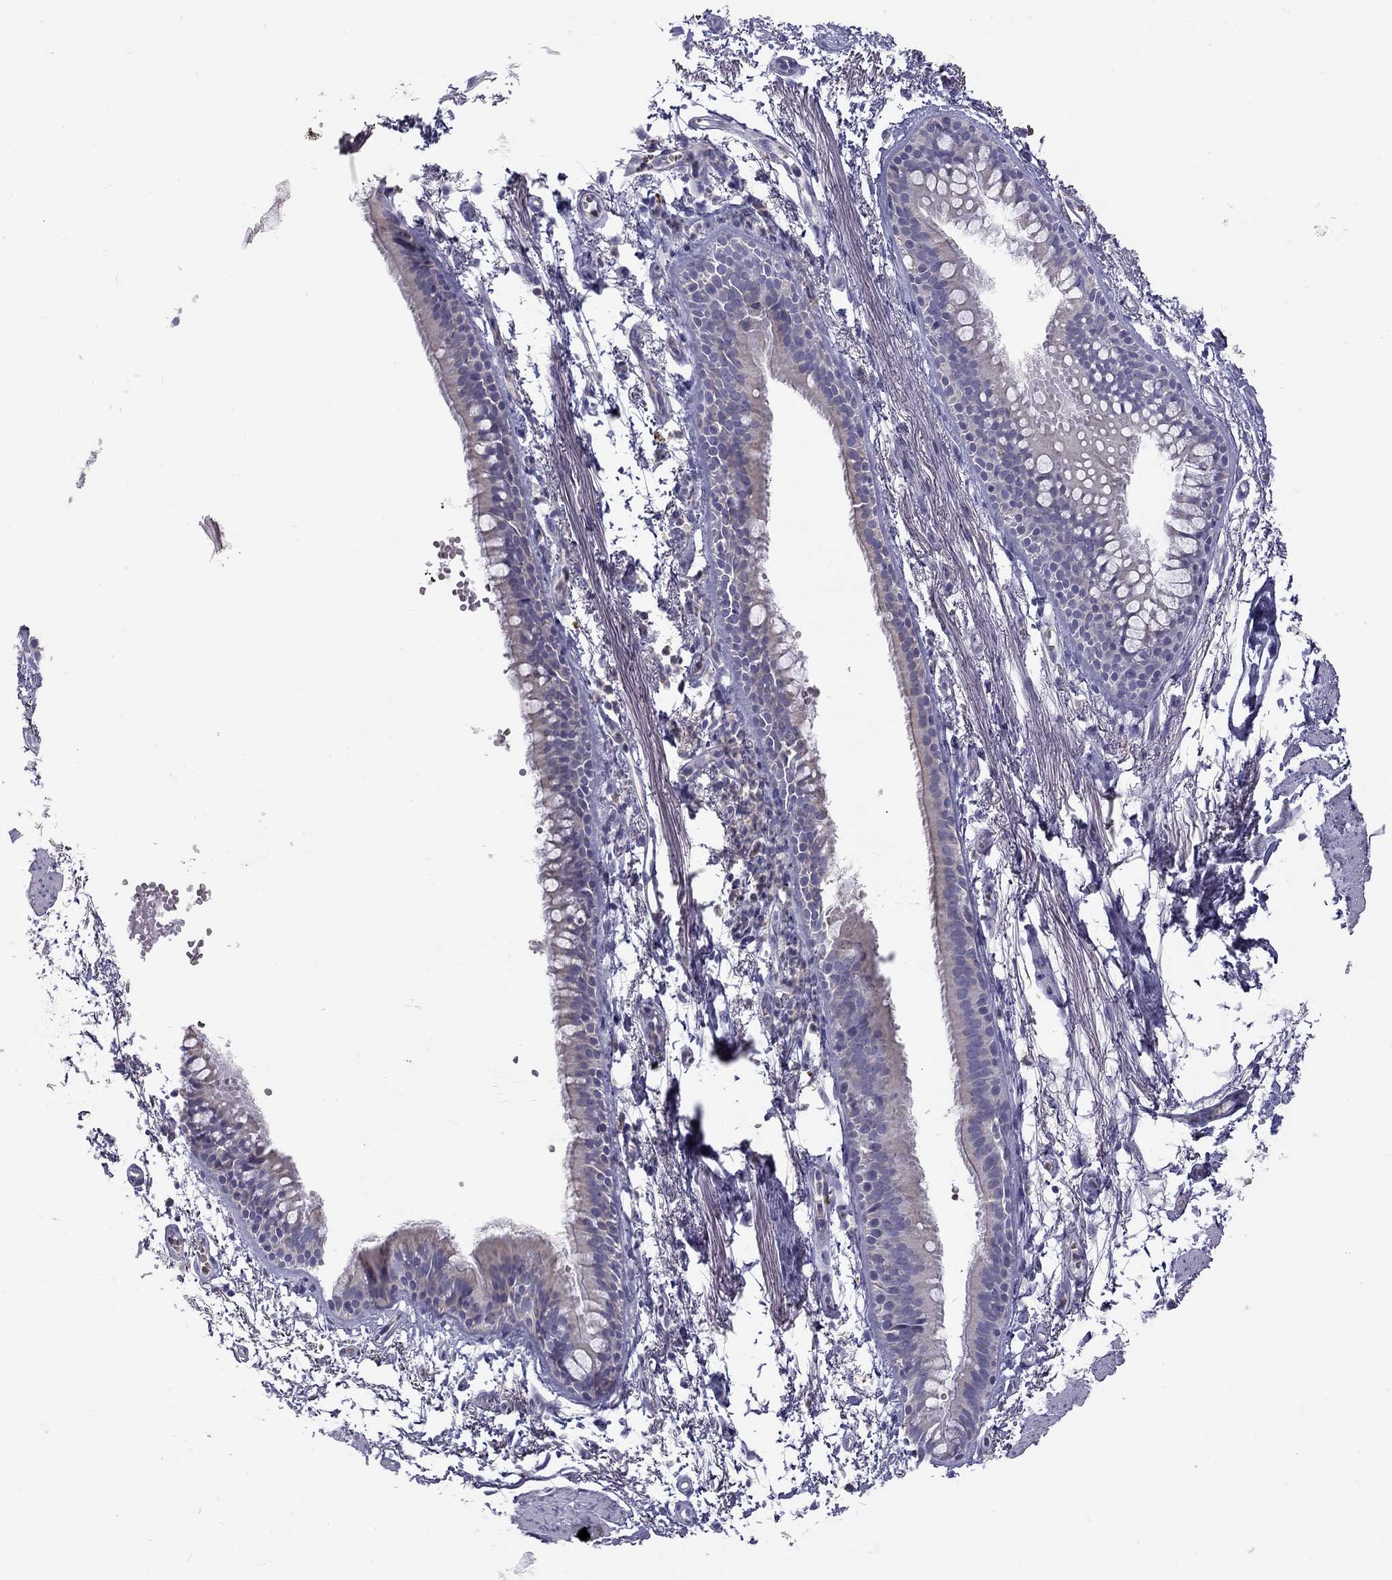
{"staining": {"intensity": "negative", "quantity": "none", "location": "none"}, "tissue": "adipose tissue", "cell_type": "Adipocytes", "image_type": "normal", "snomed": [{"axis": "morphology", "description": "Normal tissue, NOS"}, {"axis": "morphology", "description": "Squamous cell carcinoma, NOS"}, {"axis": "topography", "description": "Cartilage tissue"}, {"axis": "topography", "description": "Lung"}], "caption": "Image shows no protein expression in adipocytes of benign adipose tissue.", "gene": "TDRD6", "patient": {"sex": "male", "age": 66}}